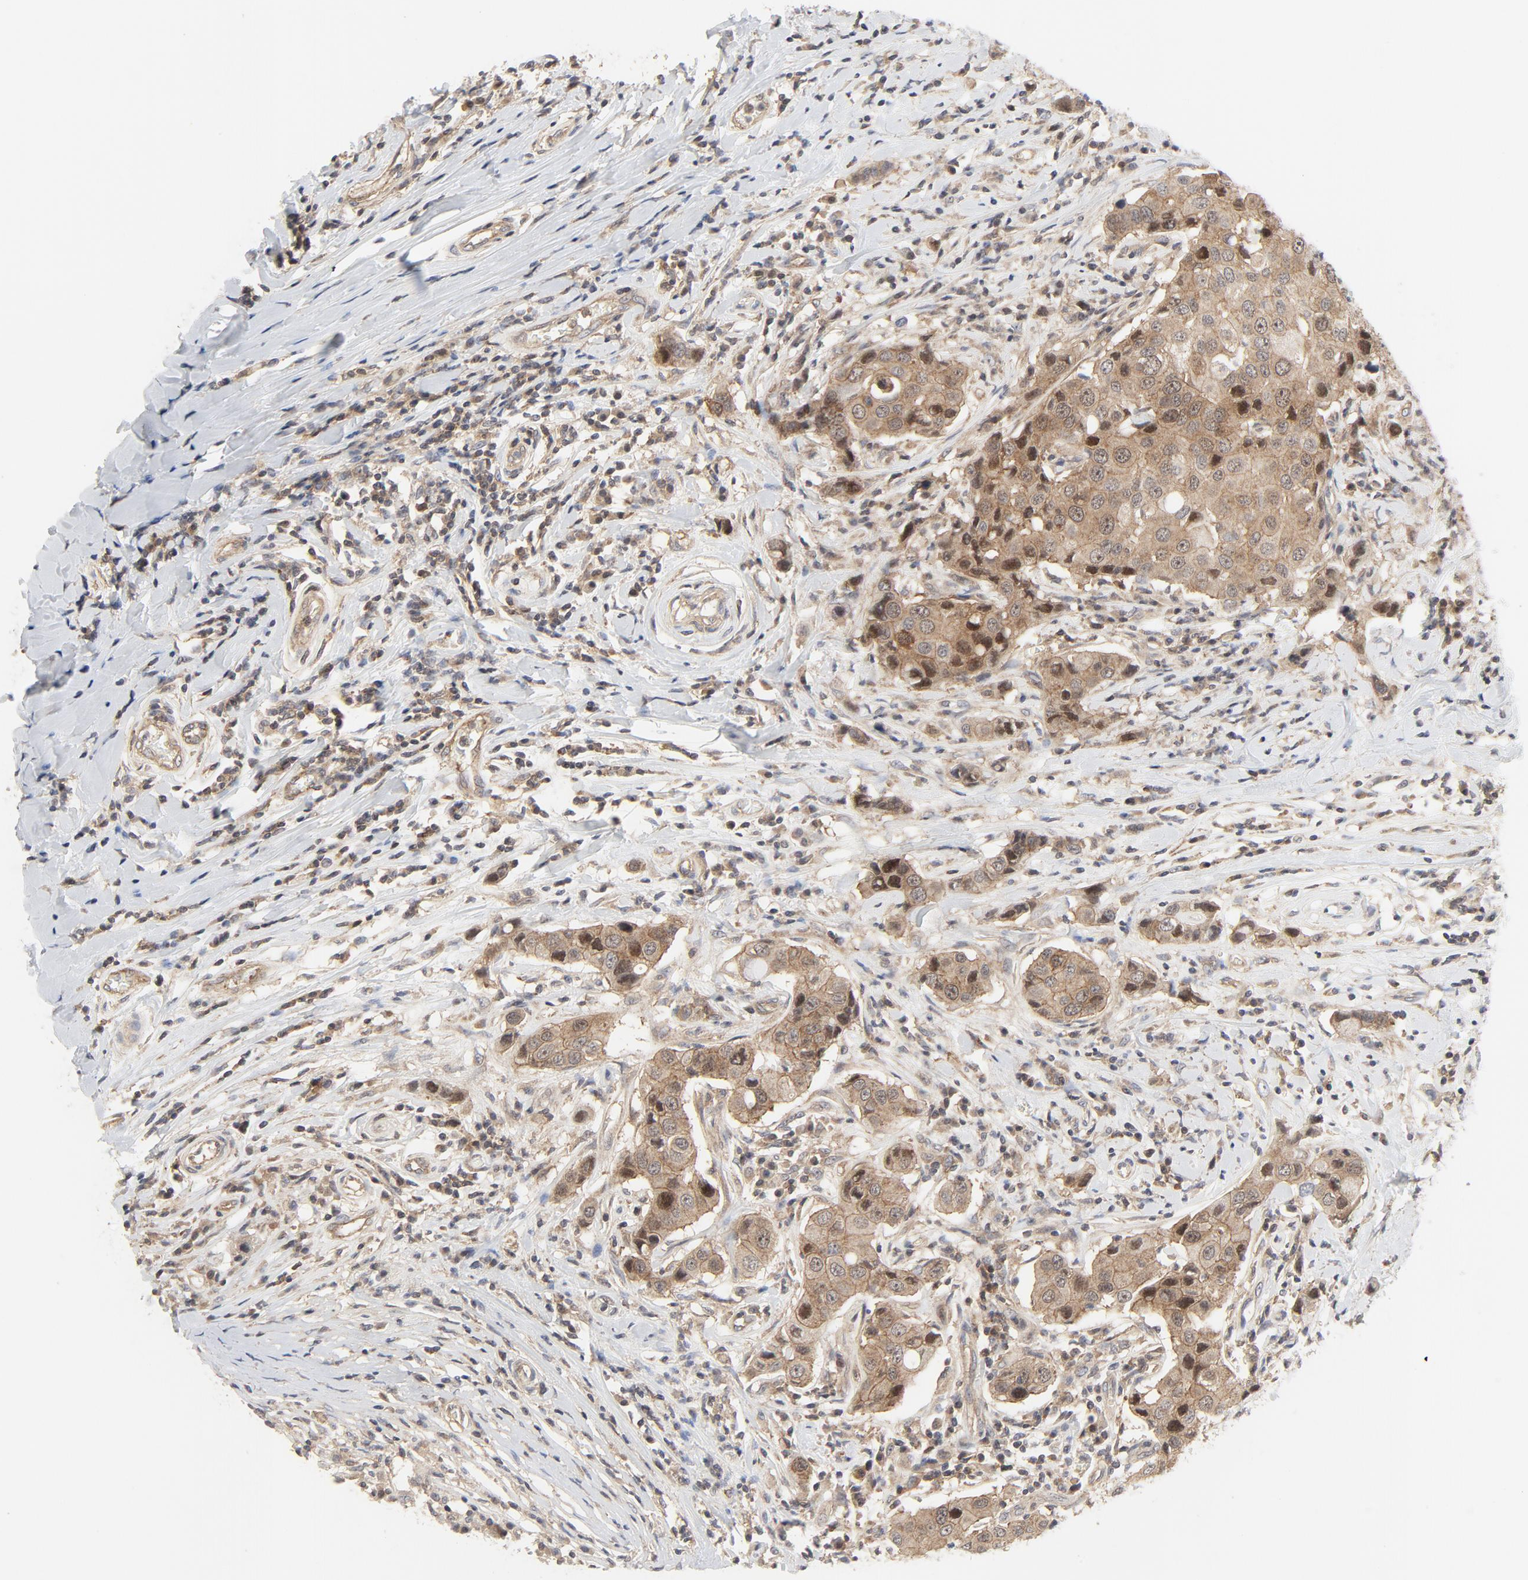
{"staining": {"intensity": "weak", "quantity": ">75%", "location": "cytoplasmic/membranous,nuclear"}, "tissue": "breast cancer", "cell_type": "Tumor cells", "image_type": "cancer", "snomed": [{"axis": "morphology", "description": "Duct carcinoma"}, {"axis": "topography", "description": "Breast"}], "caption": "Immunohistochemistry (IHC) of human breast cancer (intraductal carcinoma) displays low levels of weak cytoplasmic/membranous and nuclear staining in about >75% of tumor cells.", "gene": "MAP2K7", "patient": {"sex": "female", "age": 27}}